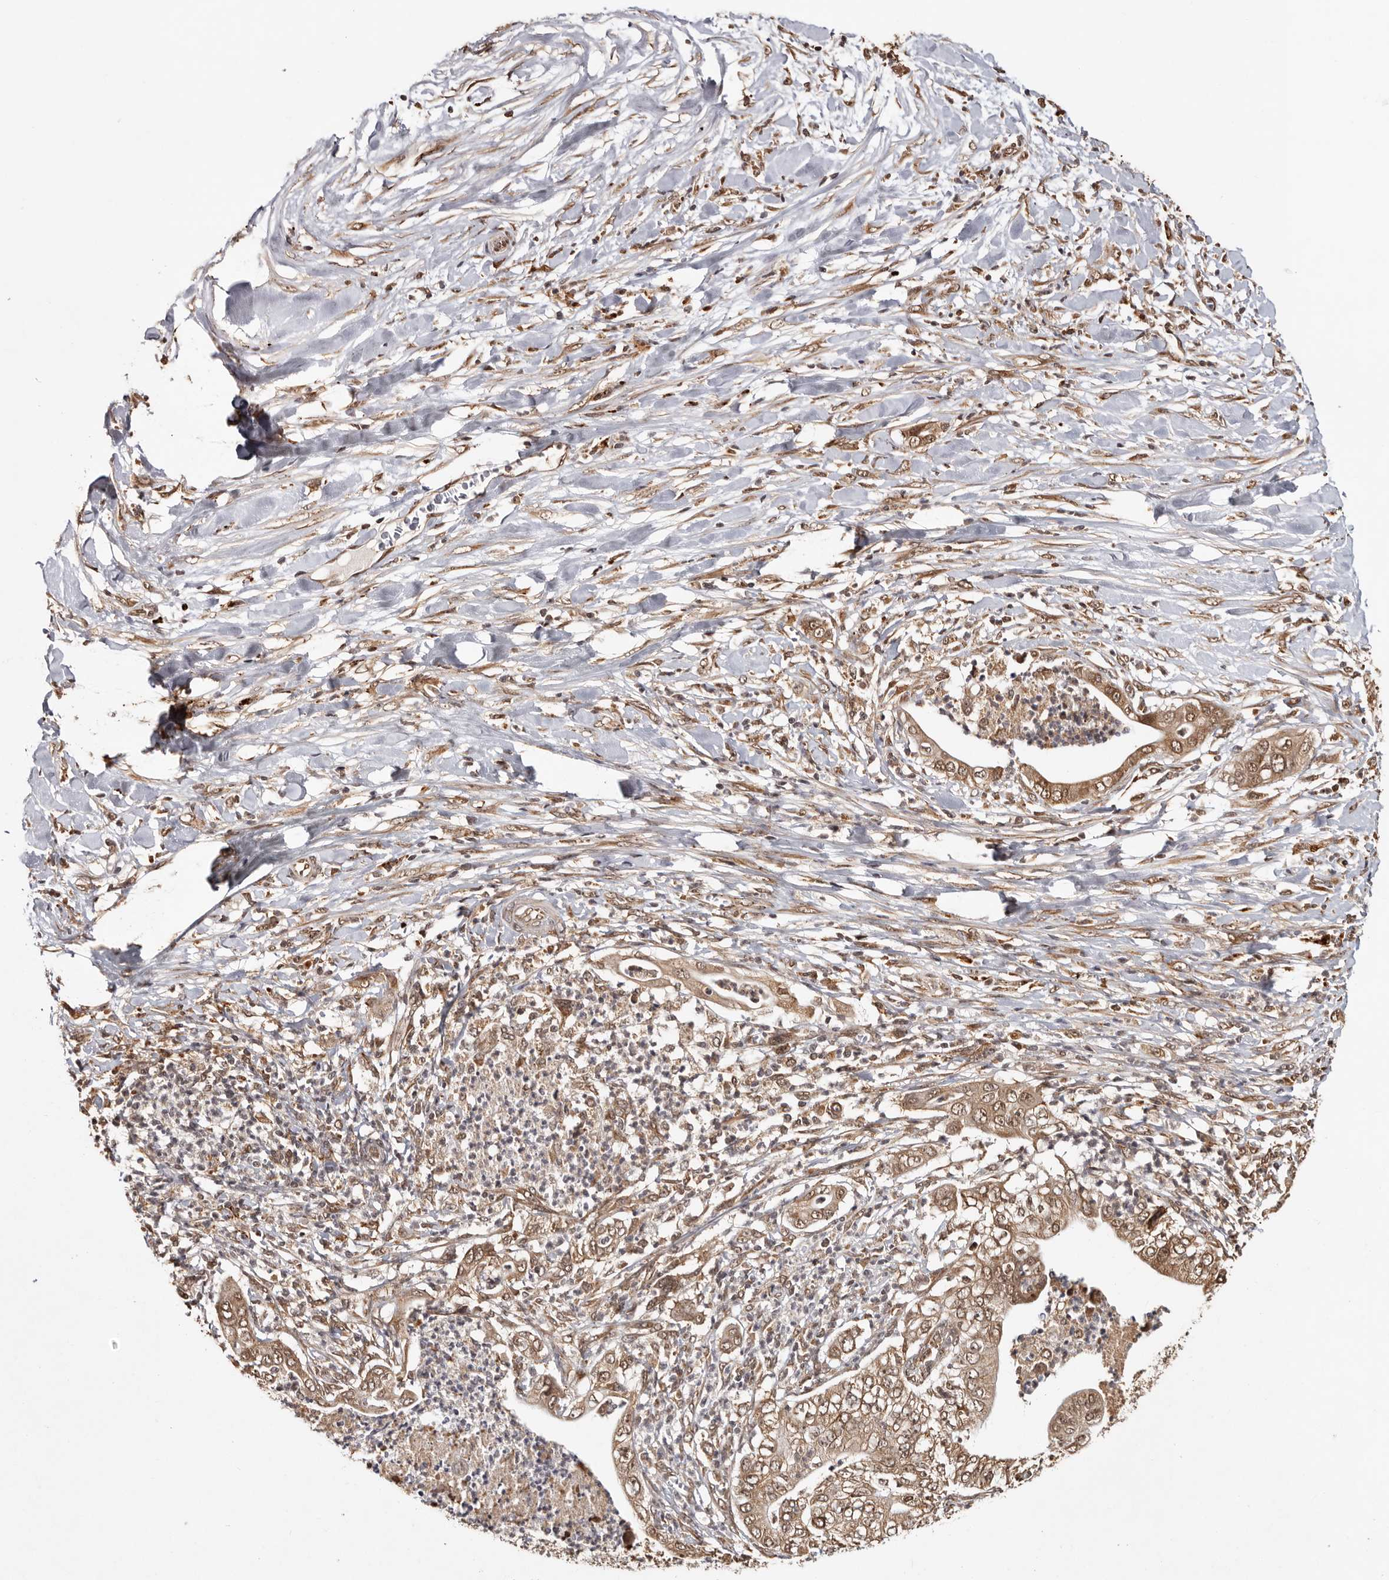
{"staining": {"intensity": "moderate", "quantity": ">75%", "location": "cytoplasmic/membranous,nuclear"}, "tissue": "pancreatic cancer", "cell_type": "Tumor cells", "image_type": "cancer", "snomed": [{"axis": "morphology", "description": "Adenocarcinoma, NOS"}, {"axis": "topography", "description": "Pancreas"}], "caption": "Immunohistochemistry histopathology image of adenocarcinoma (pancreatic) stained for a protein (brown), which reveals medium levels of moderate cytoplasmic/membranous and nuclear staining in about >75% of tumor cells.", "gene": "ZNF83", "patient": {"sex": "female", "age": 78}}